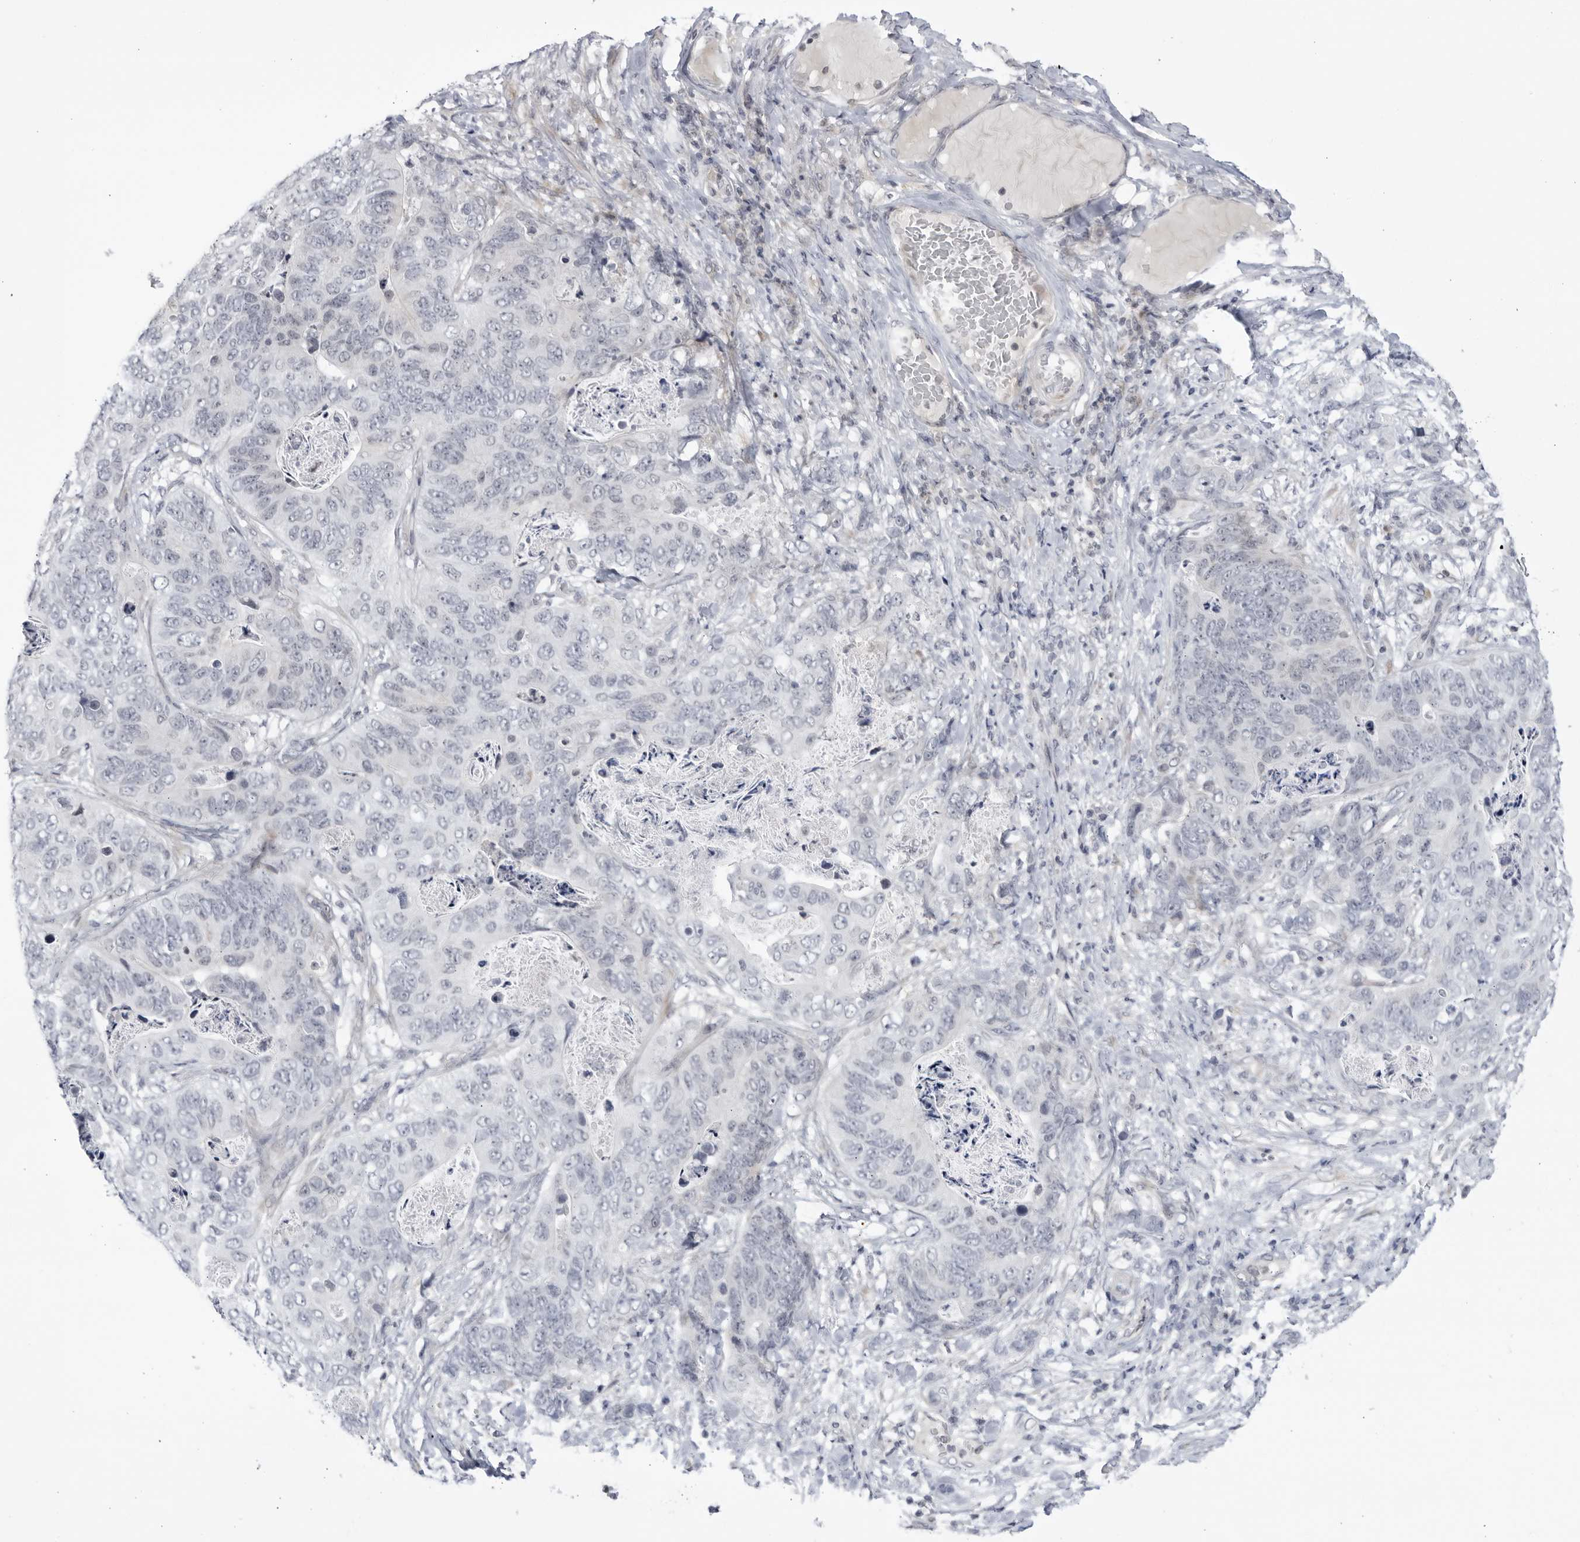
{"staining": {"intensity": "negative", "quantity": "none", "location": "none"}, "tissue": "stomach cancer", "cell_type": "Tumor cells", "image_type": "cancer", "snomed": [{"axis": "morphology", "description": "Normal tissue, NOS"}, {"axis": "morphology", "description": "Adenocarcinoma, NOS"}, {"axis": "topography", "description": "Stomach"}], "caption": "There is no significant positivity in tumor cells of stomach cancer. The staining was performed using DAB (3,3'-diaminobenzidine) to visualize the protein expression in brown, while the nuclei were stained in blue with hematoxylin (Magnification: 20x).", "gene": "CNBD1", "patient": {"sex": "female", "age": 89}}